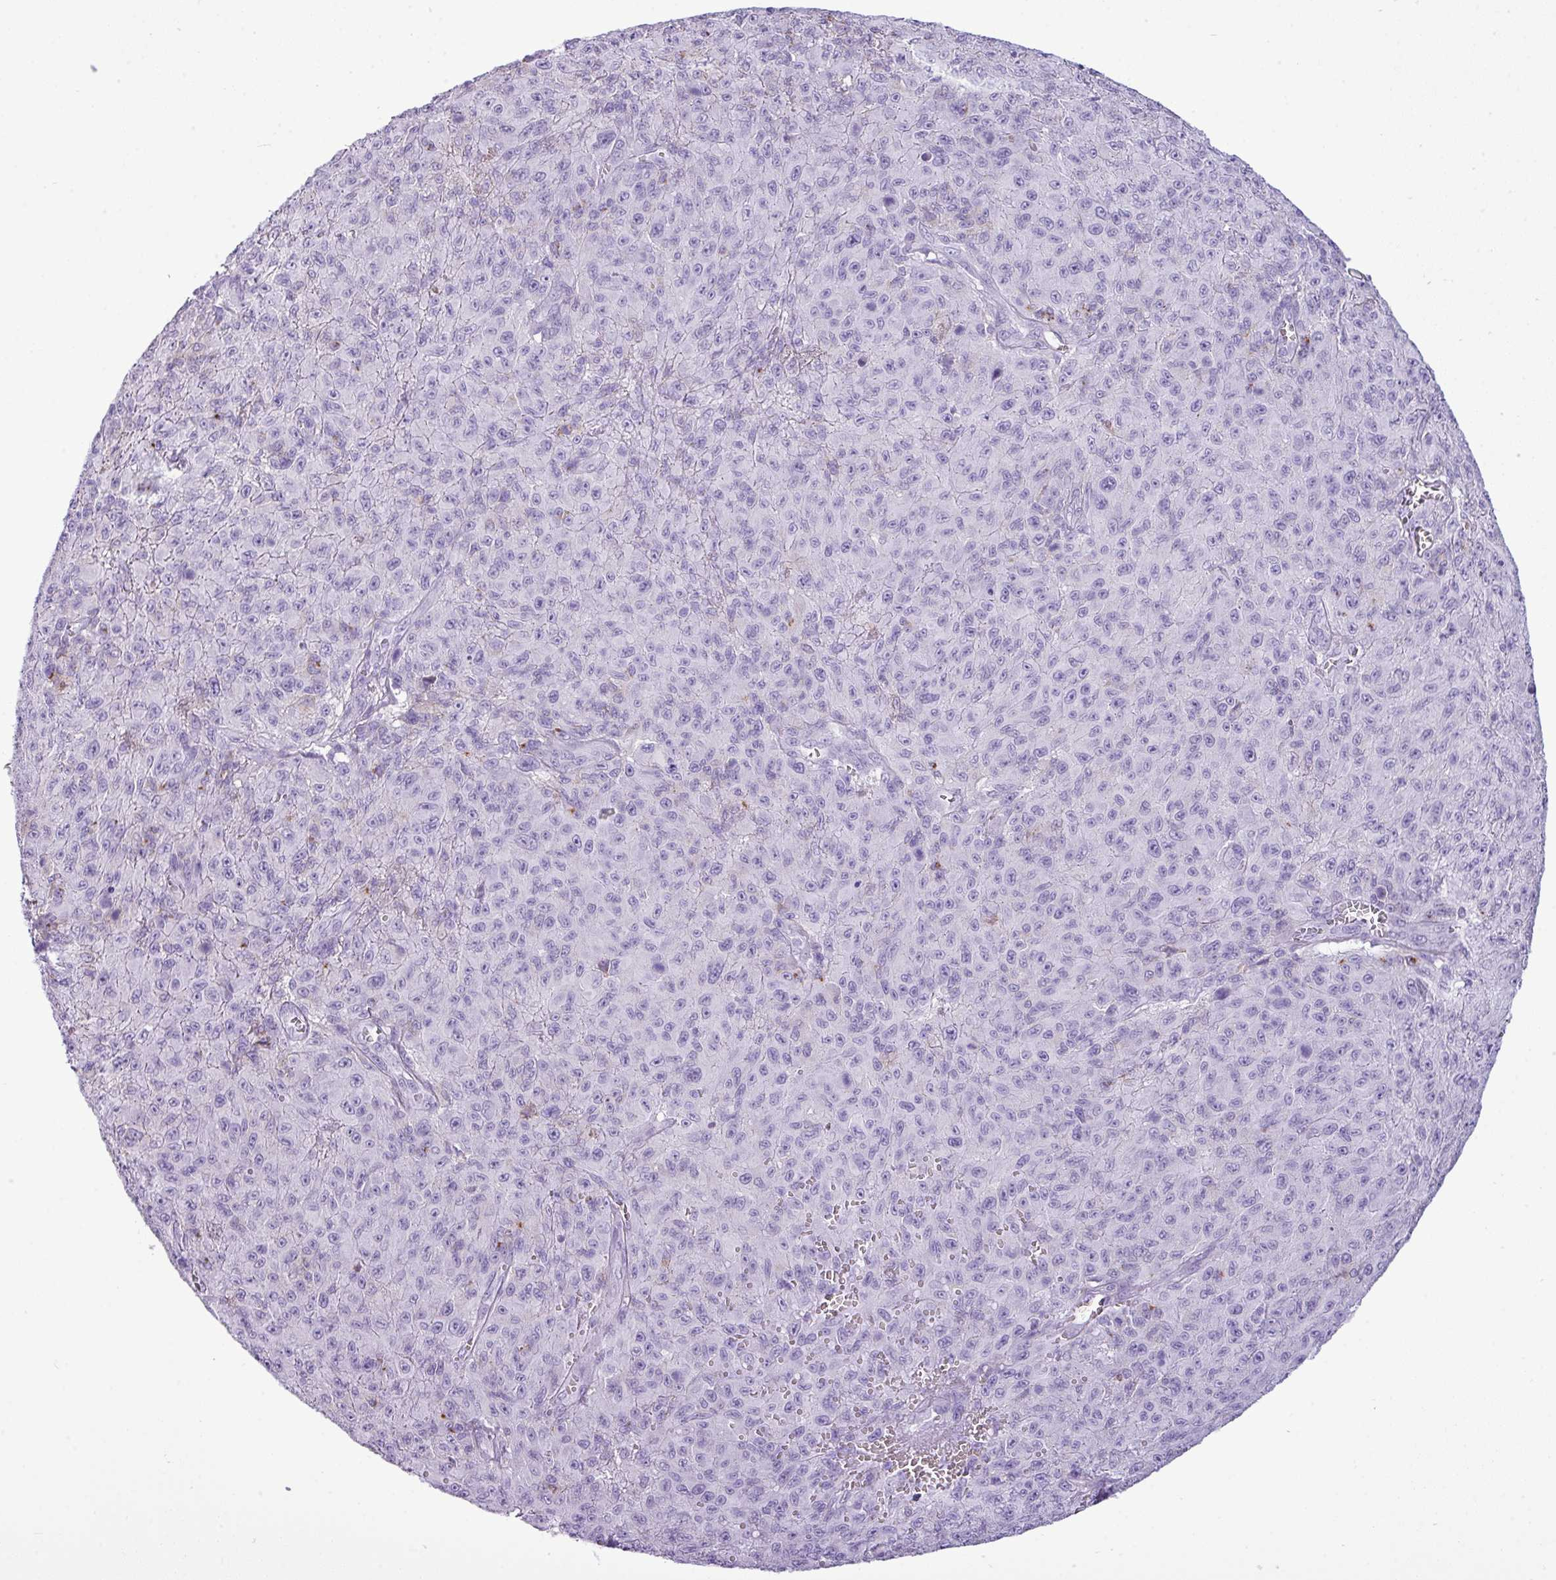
{"staining": {"intensity": "negative", "quantity": "none", "location": "none"}, "tissue": "melanoma", "cell_type": "Tumor cells", "image_type": "cancer", "snomed": [{"axis": "morphology", "description": "Malignant melanoma, NOS"}, {"axis": "topography", "description": "Skin"}], "caption": "Tumor cells are negative for protein expression in human melanoma. (Stains: DAB (3,3'-diaminobenzidine) IHC with hematoxylin counter stain, Microscopy: brightfield microscopy at high magnification).", "gene": "RBMXL2", "patient": {"sex": "male", "age": 46}}